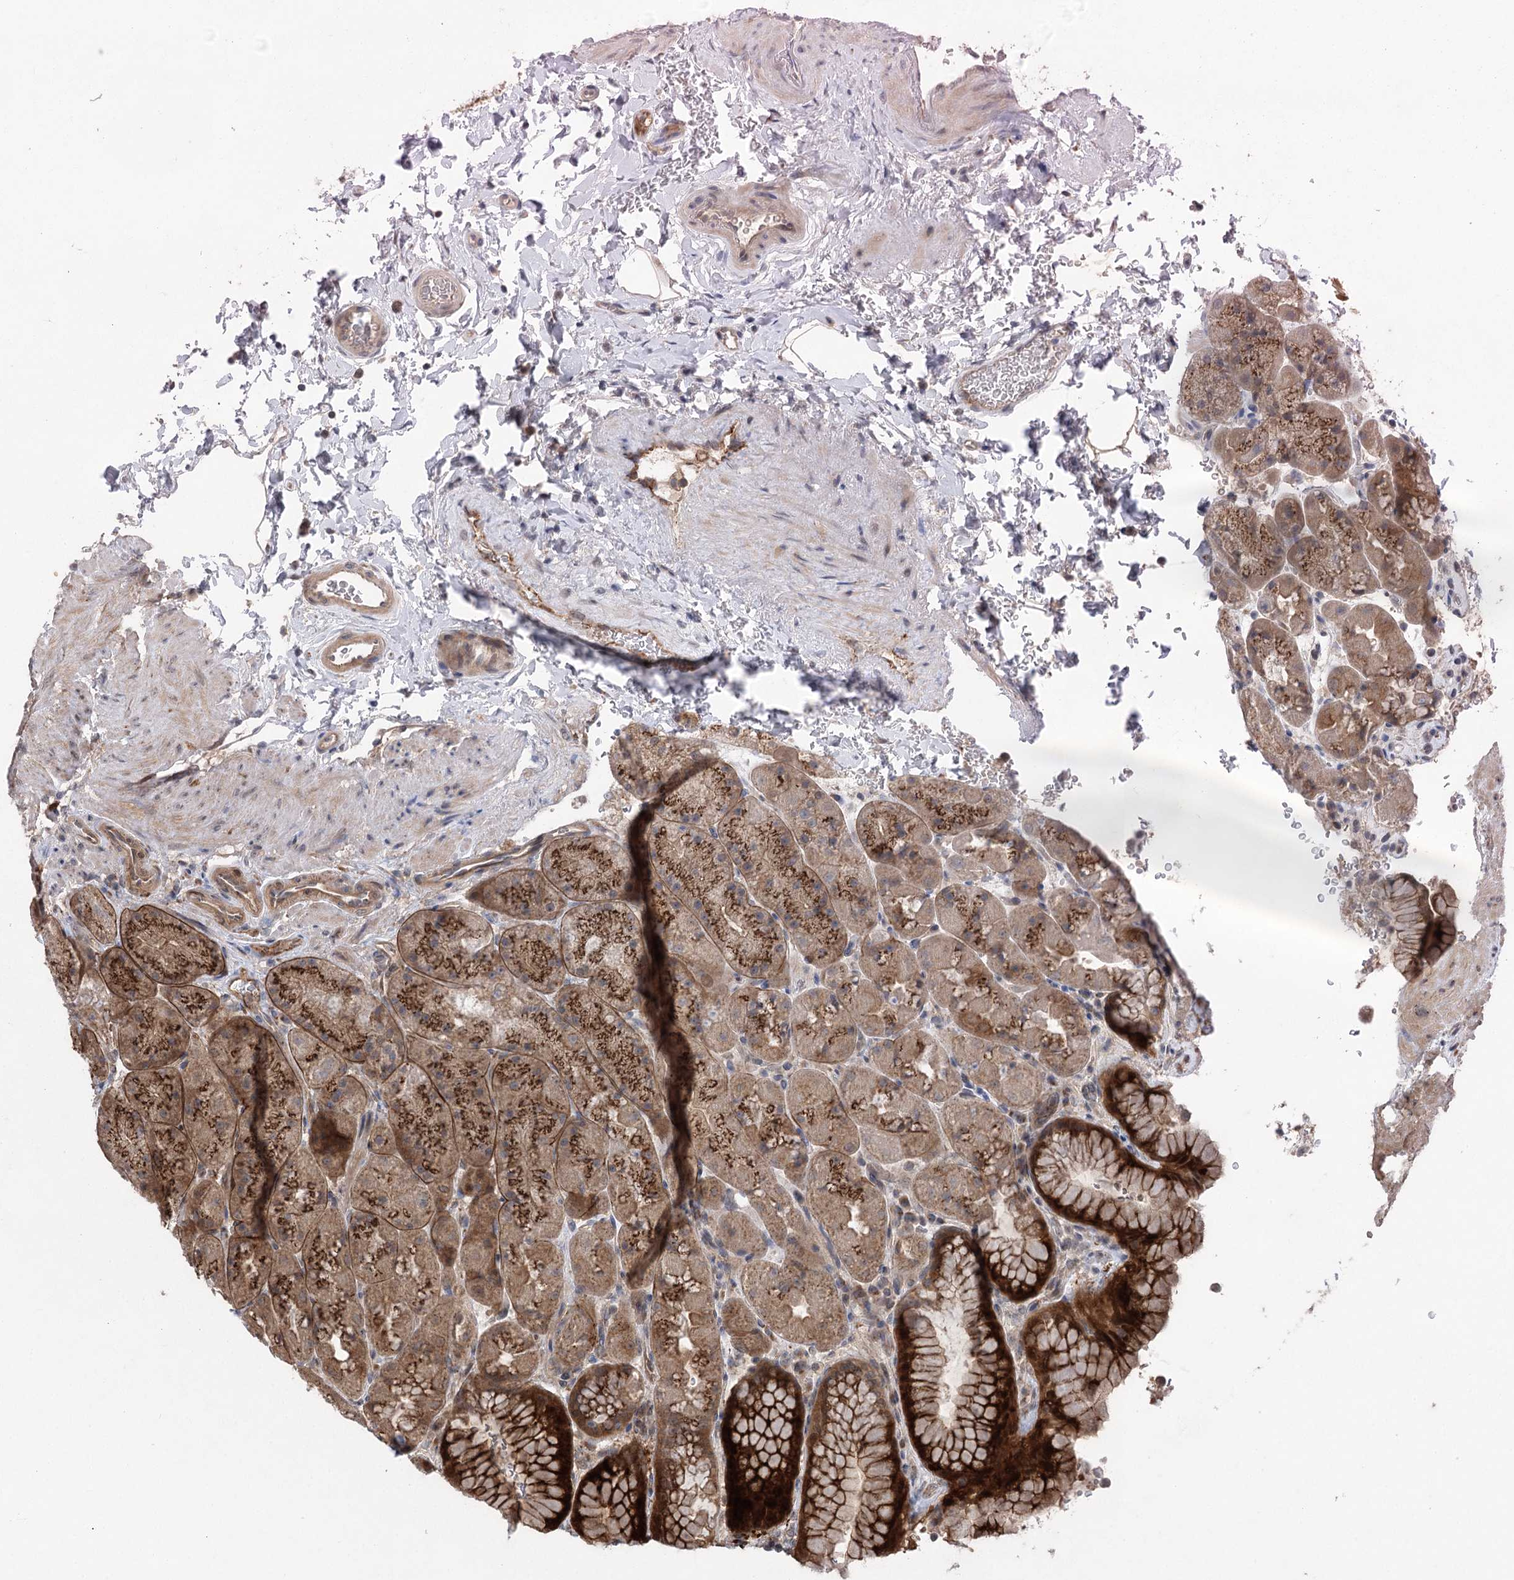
{"staining": {"intensity": "strong", "quantity": ">75%", "location": "cytoplasmic/membranous,nuclear"}, "tissue": "stomach", "cell_type": "Glandular cells", "image_type": "normal", "snomed": [{"axis": "morphology", "description": "Normal tissue, NOS"}, {"axis": "topography", "description": "Stomach, upper"}, {"axis": "topography", "description": "Stomach, lower"}], "caption": "The immunohistochemical stain highlights strong cytoplasmic/membranous,nuclear positivity in glandular cells of benign stomach. Ihc stains the protein of interest in brown and the nuclei are stained blue.", "gene": "METTL24", "patient": {"sex": "male", "age": 67}}